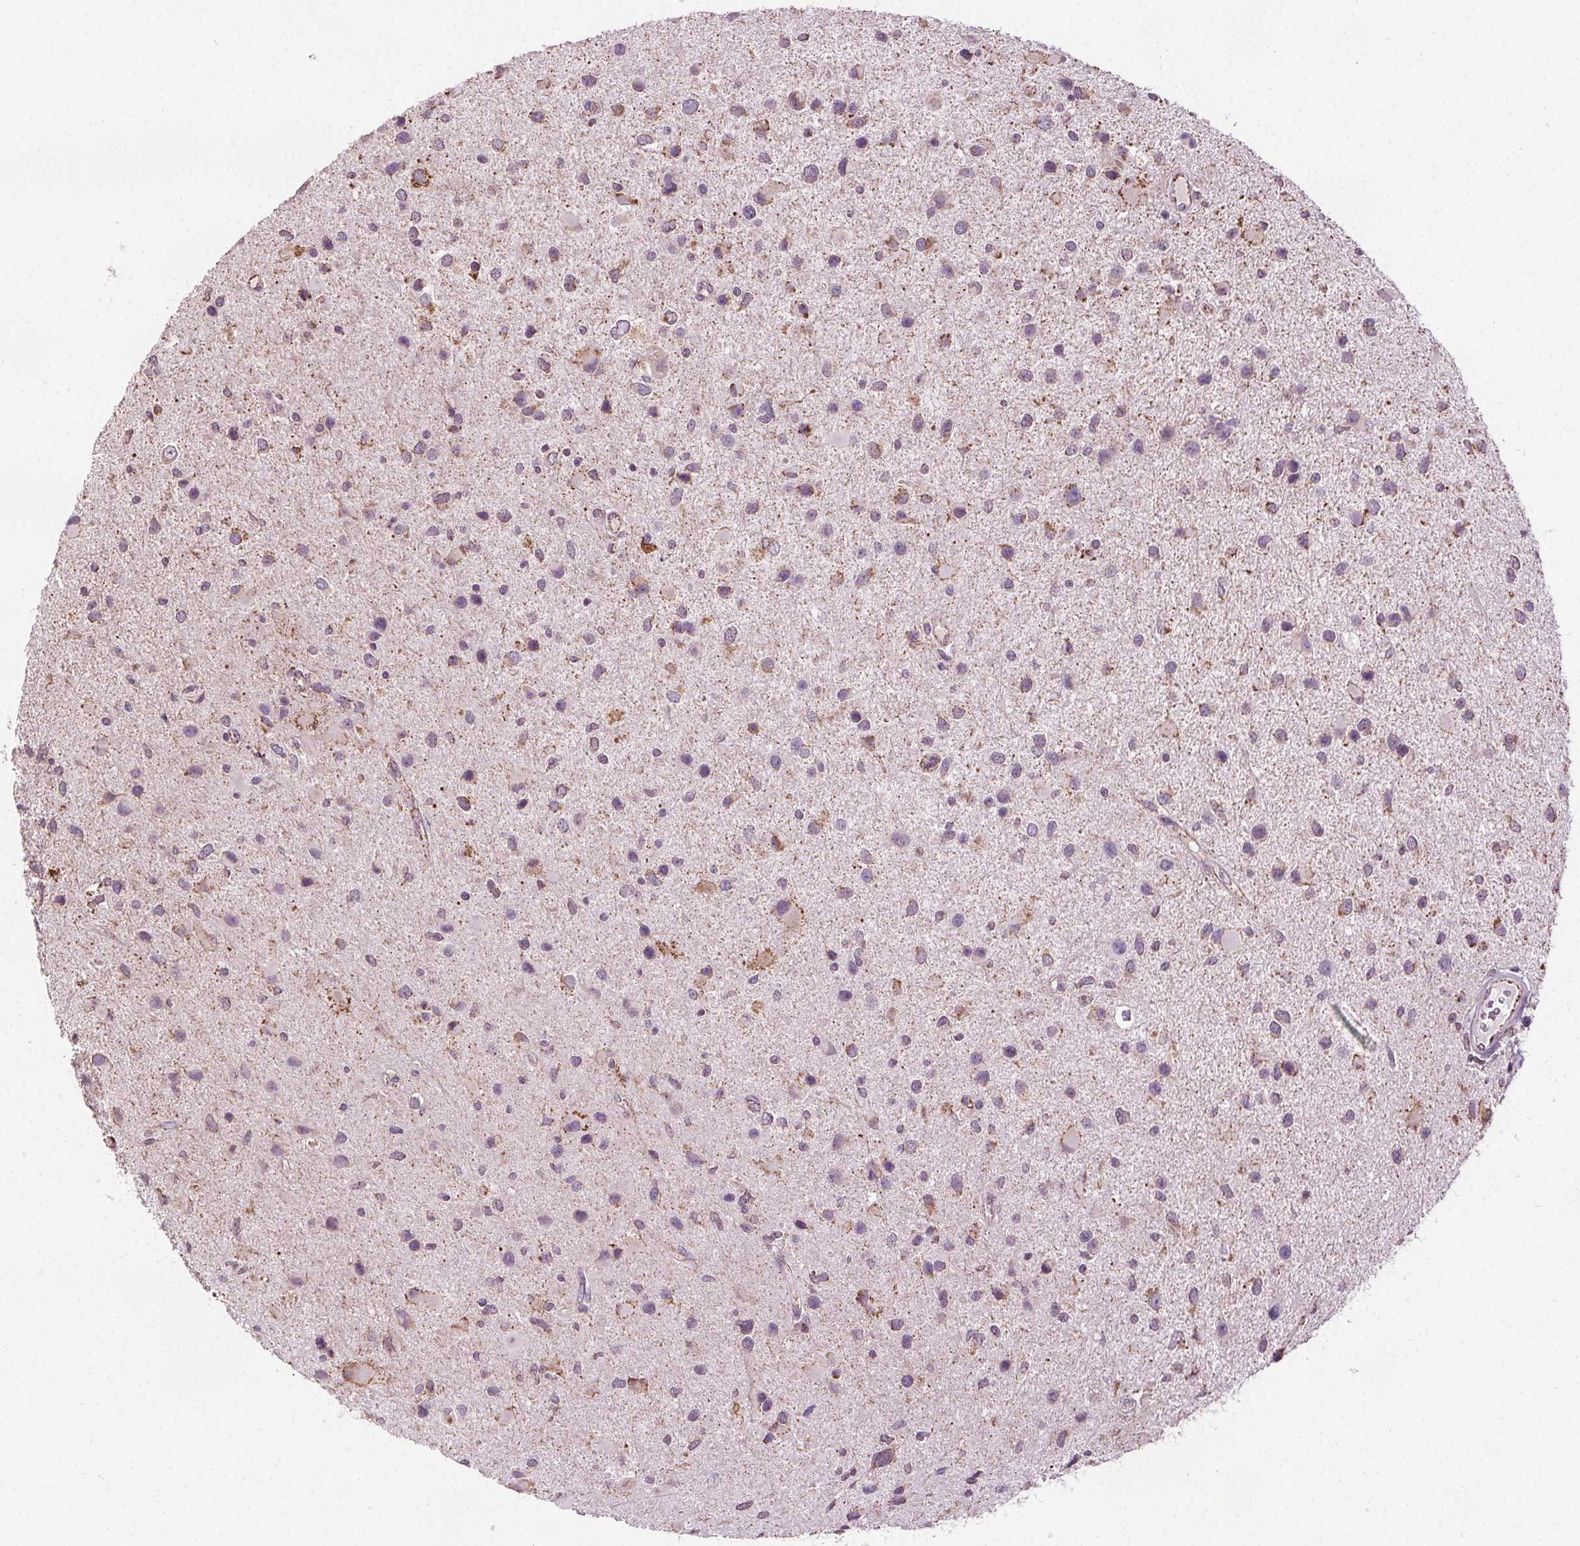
{"staining": {"intensity": "moderate", "quantity": "25%-75%", "location": "cytoplasmic/membranous"}, "tissue": "glioma", "cell_type": "Tumor cells", "image_type": "cancer", "snomed": [{"axis": "morphology", "description": "Glioma, malignant, Low grade"}, {"axis": "topography", "description": "Brain"}], "caption": "IHC micrograph of glioma stained for a protein (brown), which reveals medium levels of moderate cytoplasmic/membranous positivity in approximately 25%-75% of tumor cells.", "gene": "LFNG", "patient": {"sex": "female", "age": 32}}